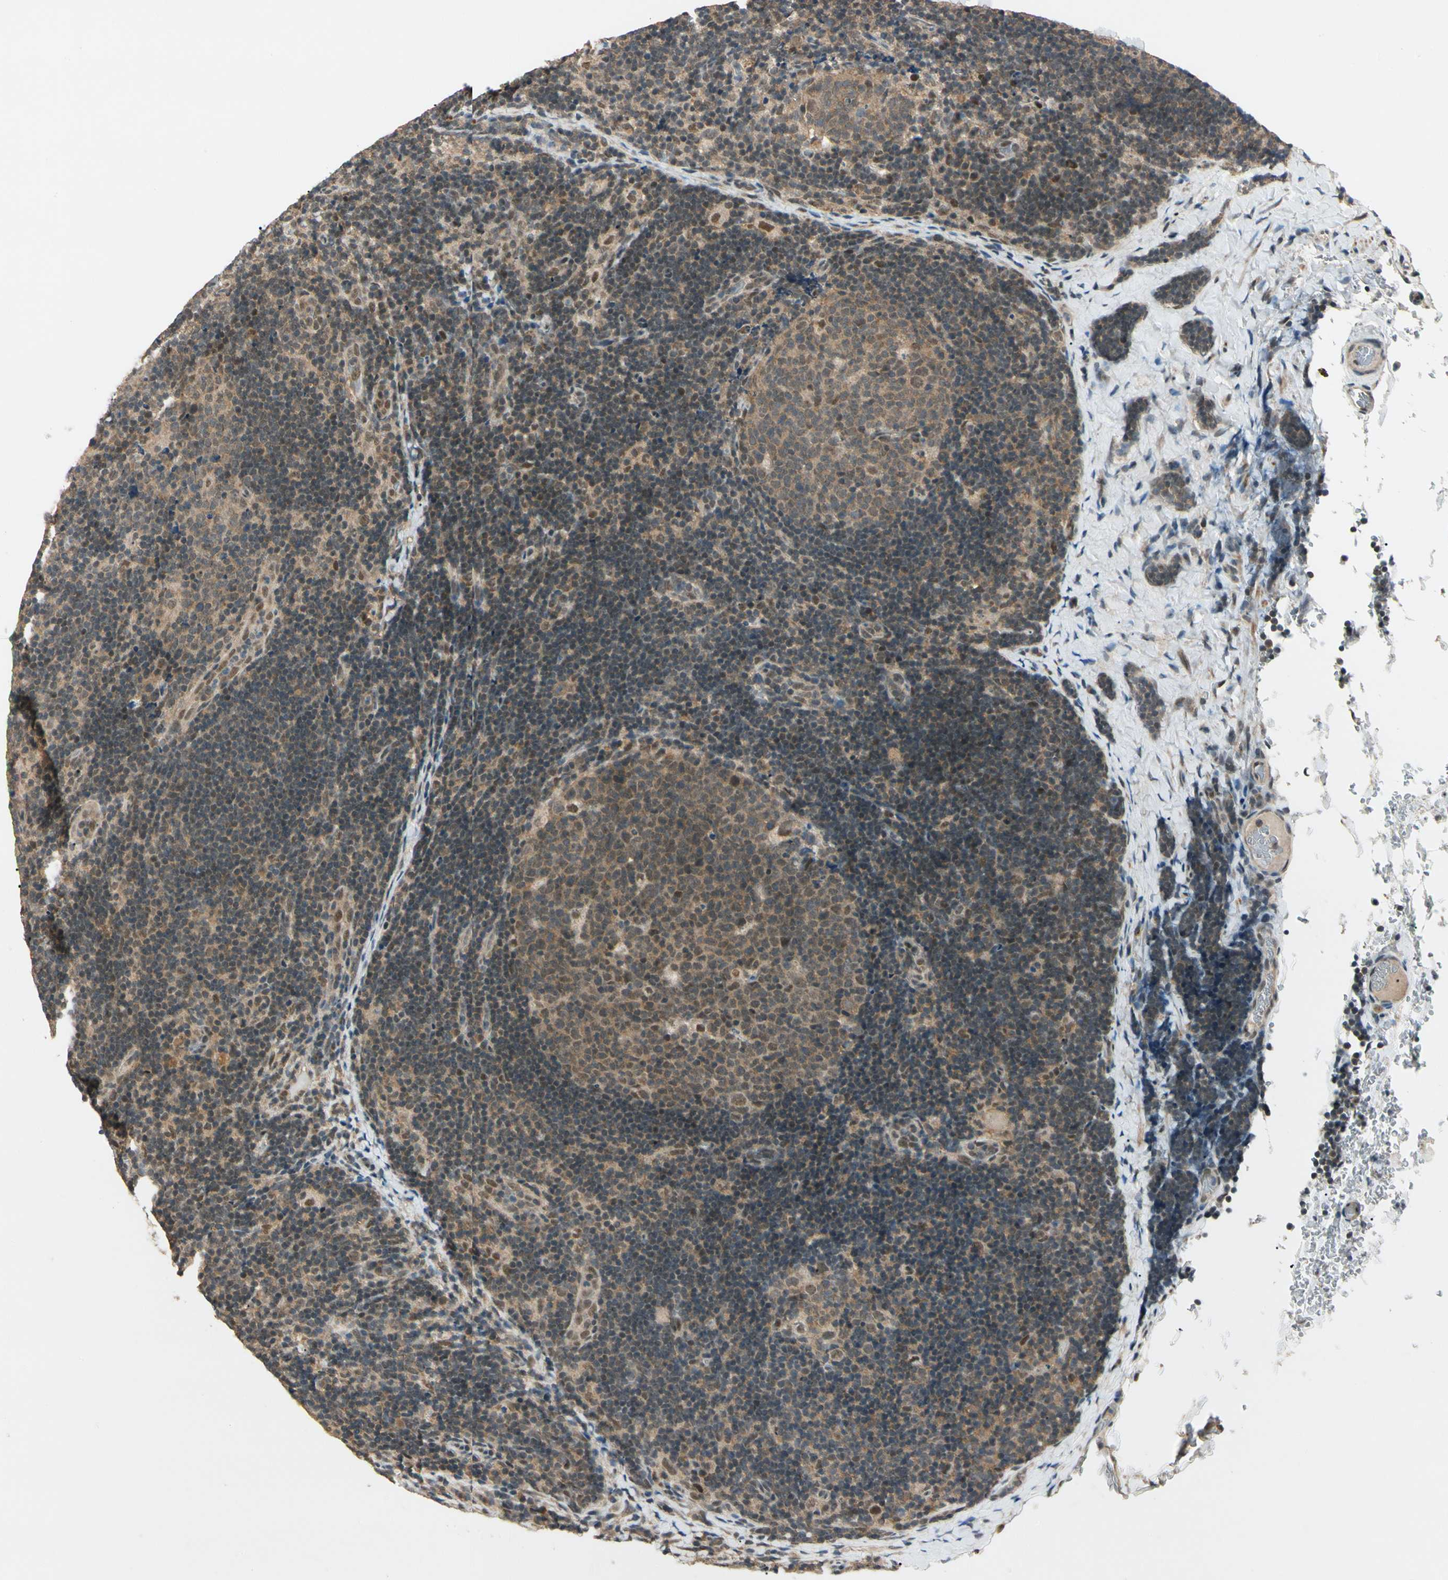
{"staining": {"intensity": "weak", "quantity": ">75%", "location": "cytoplasmic/membranous"}, "tissue": "lymph node", "cell_type": "Germinal center cells", "image_type": "normal", "snomed": [{"axis": "morphology", "description": "Normal tissue, NOS"}, {"axis": "topography", "description": "Lymph node"}], "caption": "IHC of unremarkable human lymph node exhibits low levels of weak cytoplasmic/membranous expression in about >75% of germinal center cells. (brown staining indicates protein expression, while blue staining denotes nuclei).", "gene": "ZSCAN12", "patient": {"sex": "female", "age": 14}}